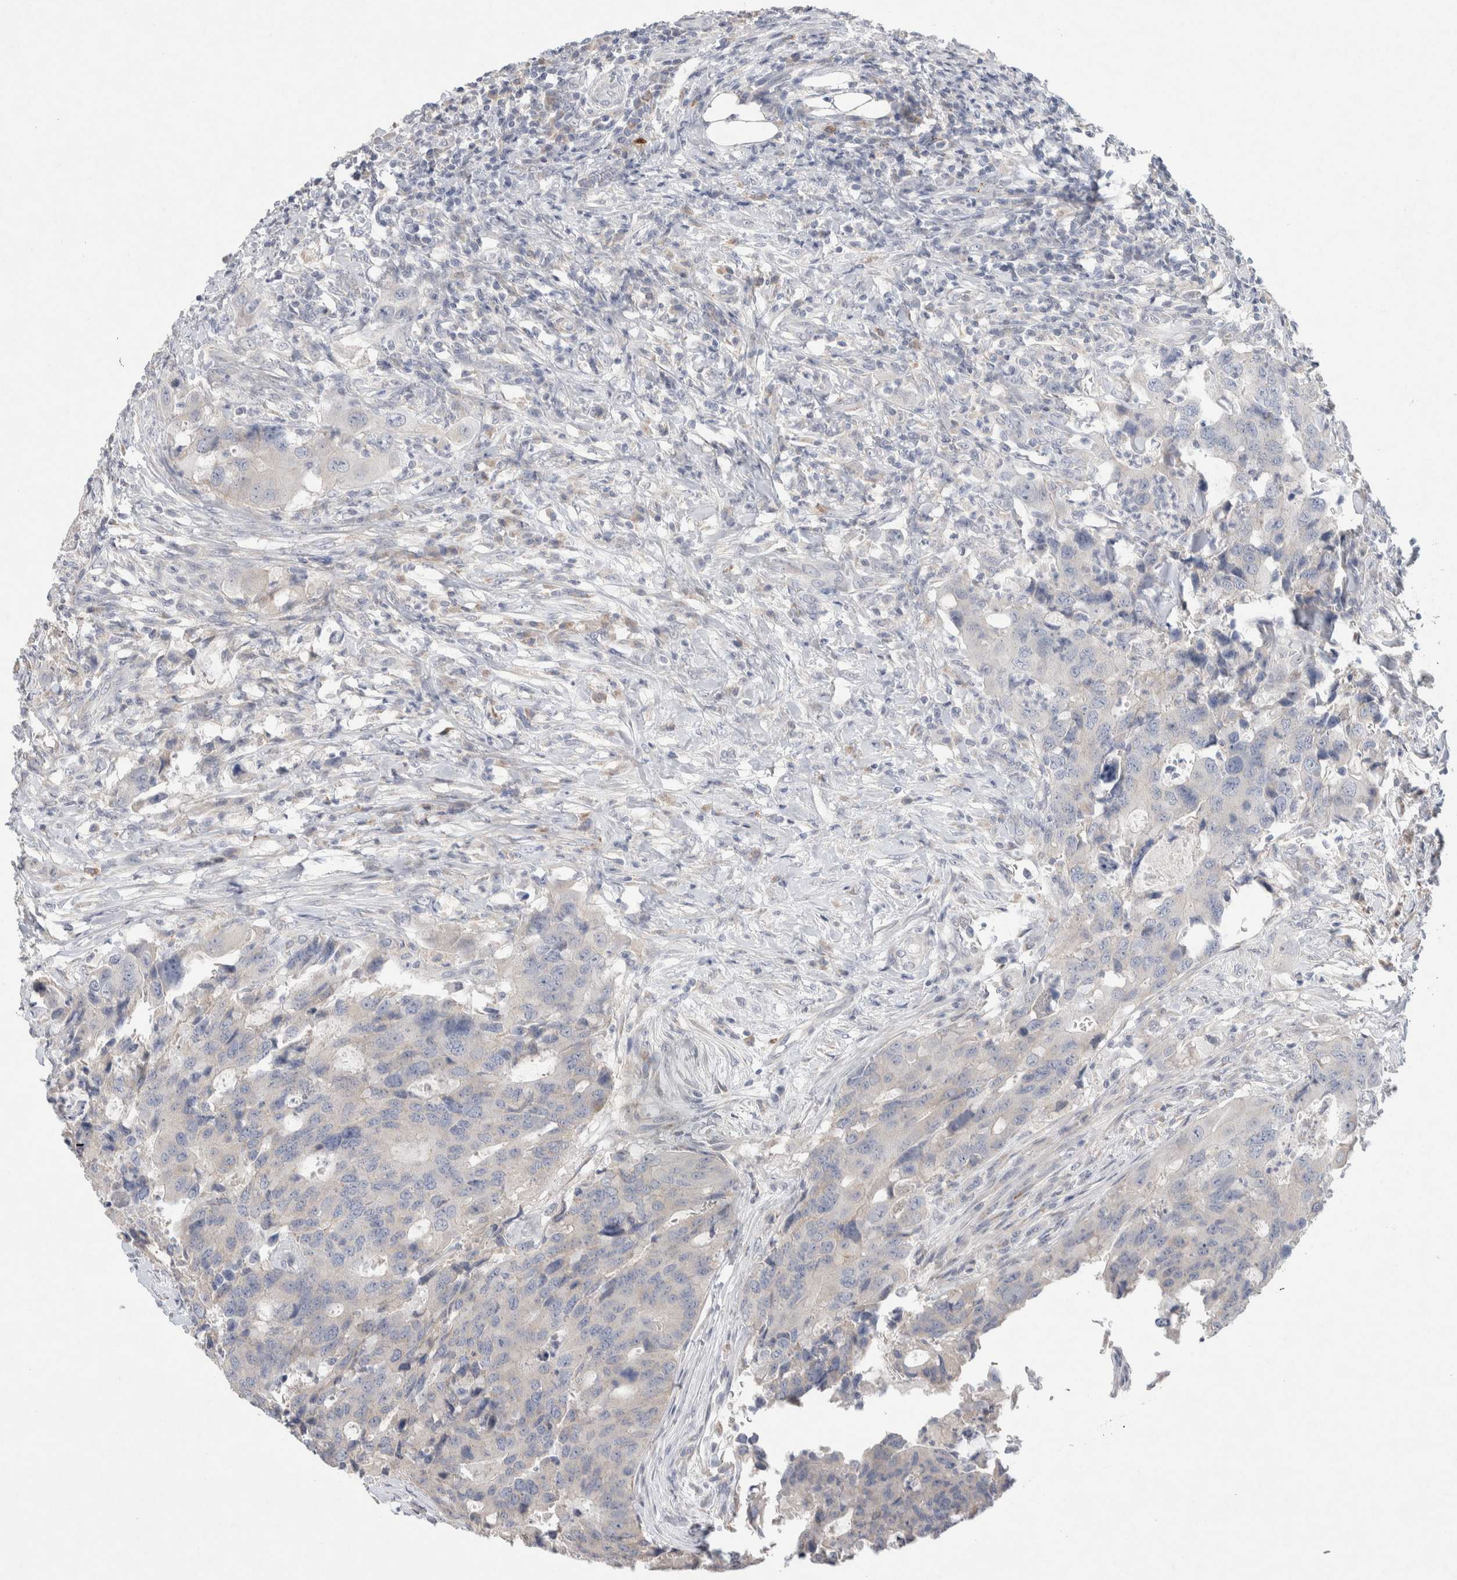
{"staining": {"intensity": "negative", "quantity": "none", "location": "none"}, "tissue": "colorectal cancer", "cell_type": "Tumor cells", "image_type": "cancer", "snomed": [{"axis": "morphology", "description": "Adenocarcinoma, NOS"}, {"axis": "topography", "description": "Colon"}], "caption": "The photomicrograph displays no staining of tumor cells in colorectal adenocarcinoma.", "gene": "CMTM4", "patient": {"sex": "male", "age": 71}}